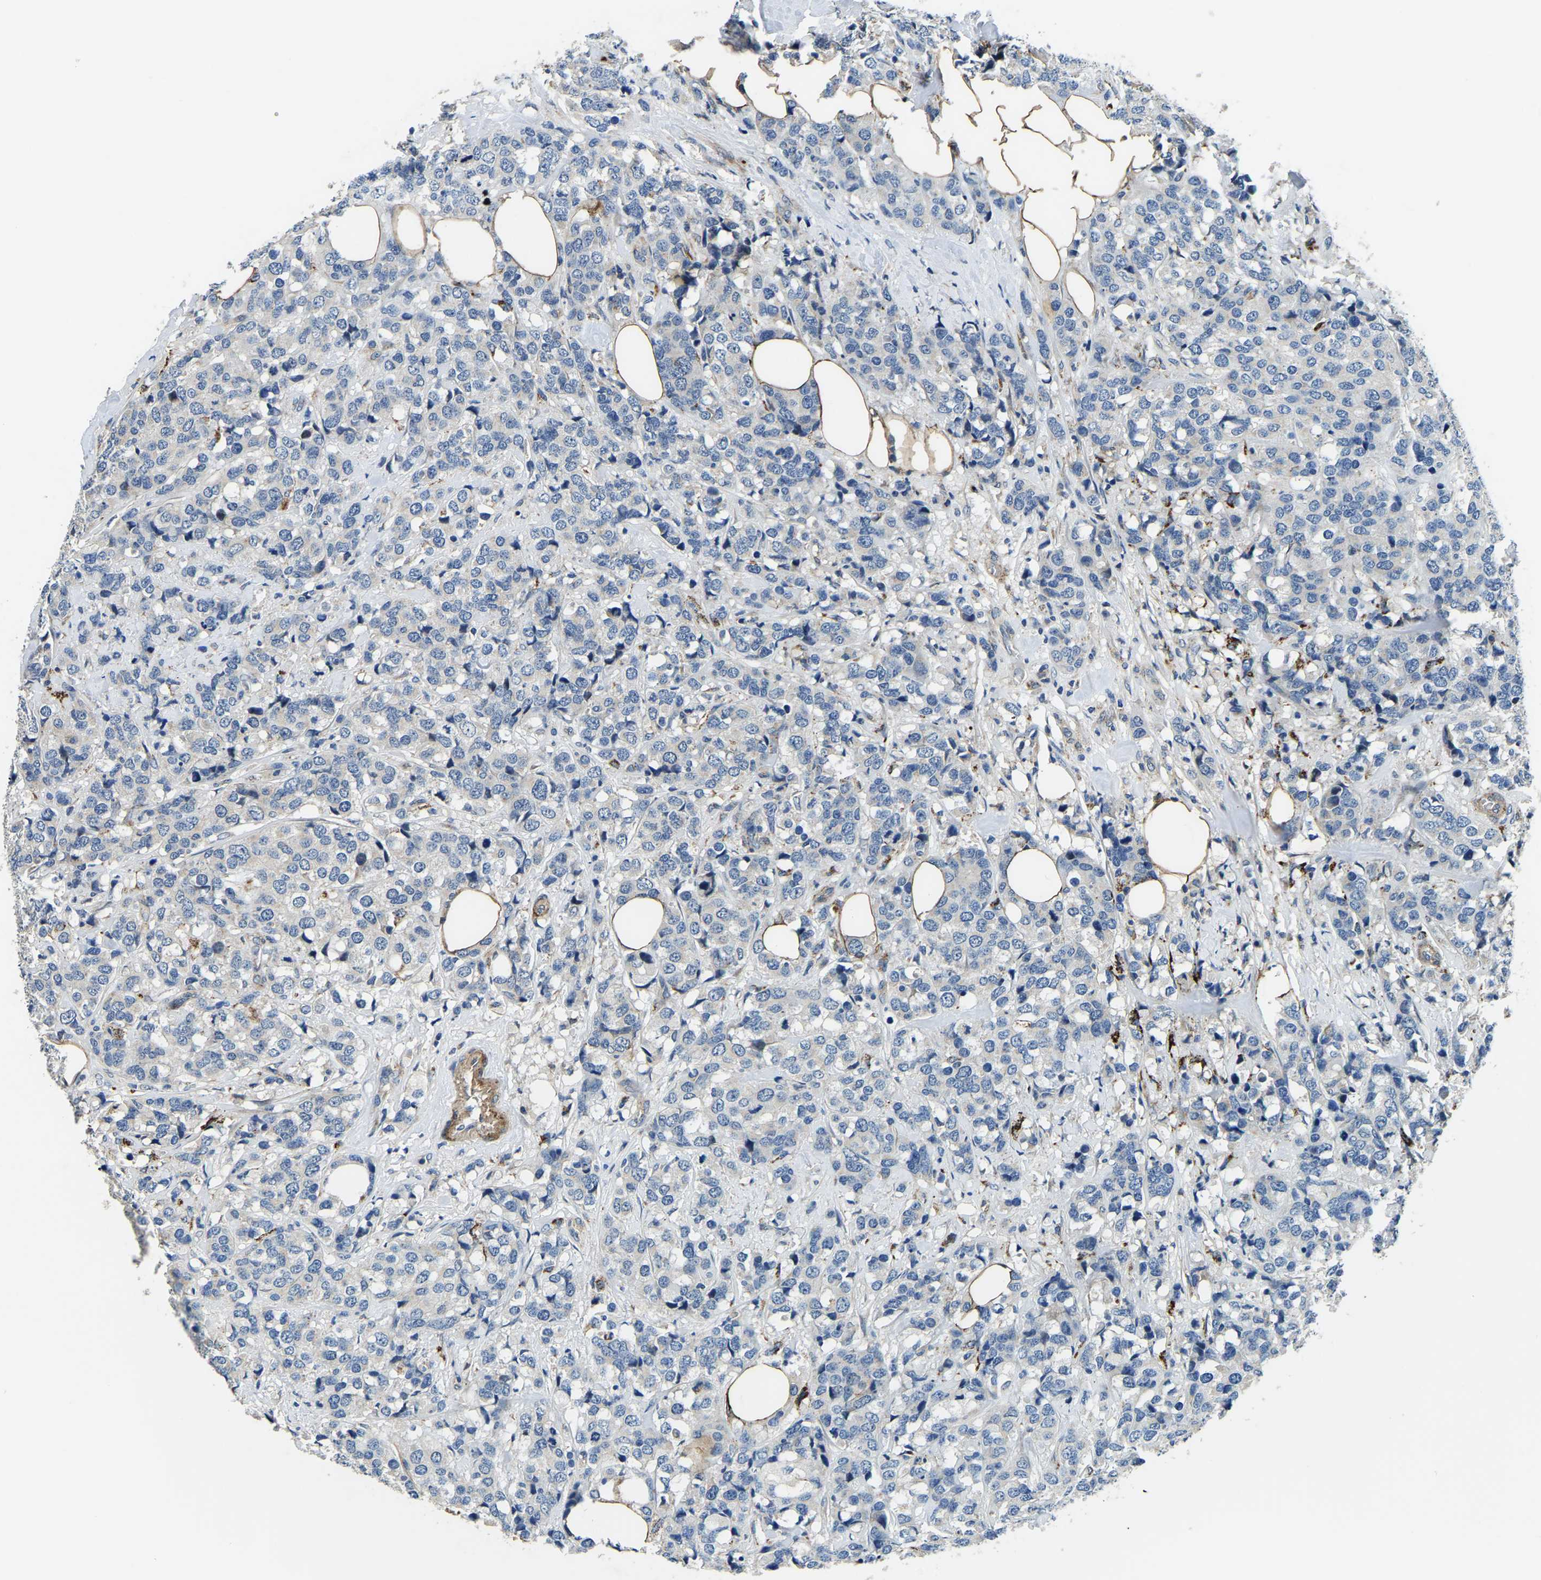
{"staining": {"intensity": "negative", "quantity": "none", "location": "none"}, "tissue": "breast cancer", "cell_type": "Tumor cells", "image_type": "cancer", "snomed": [{"axis": "morphology", "description": "Lobular carcinoma"}, {"axis": "topography", "description": "Breast"}], "caption": "Immunohistochemistry image of breast lobular carcinoma stained for a protein (brown), which reveals no staining in tumor cells.", "gene": "RNF39", "patient": {"sex": "female", "age": 59}}